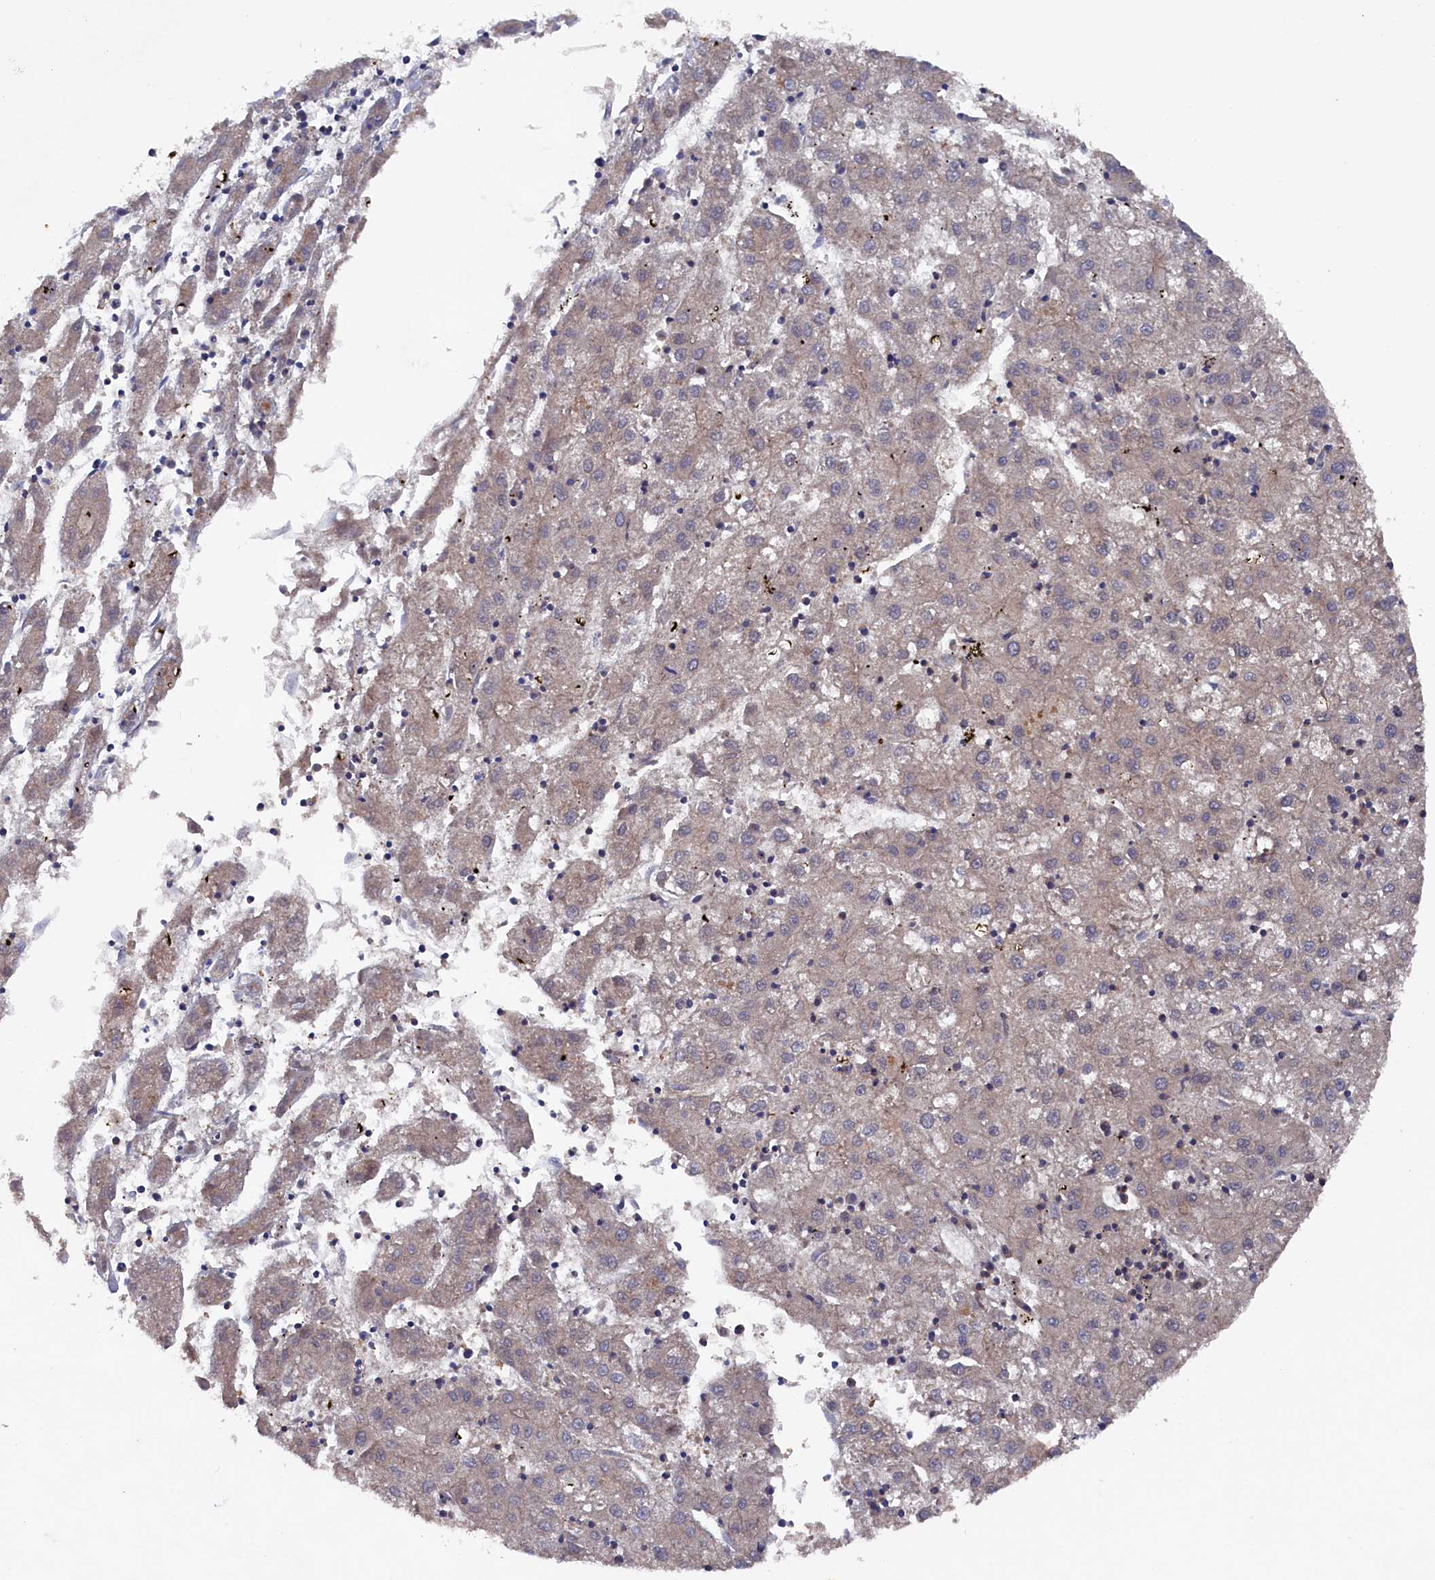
{"staining": {"intensity": "negative", "quantity": "none", "location": "none"}, "tissue": "liver cancer", "cell_type": "Tumor cells", "image_type": "cancer", "snomed": [{"axis": "morphology", "description": "Carcinoma, Hepatocellular, NOS"}, {"axis": "topography", "description": "Liver"}], "caption": "The photomicrograph shows no staining of tumor cells in hepatocellular carcinoma (liver).", "gene": "TMC5", "patient": {"sex": "male", "age": 72}}